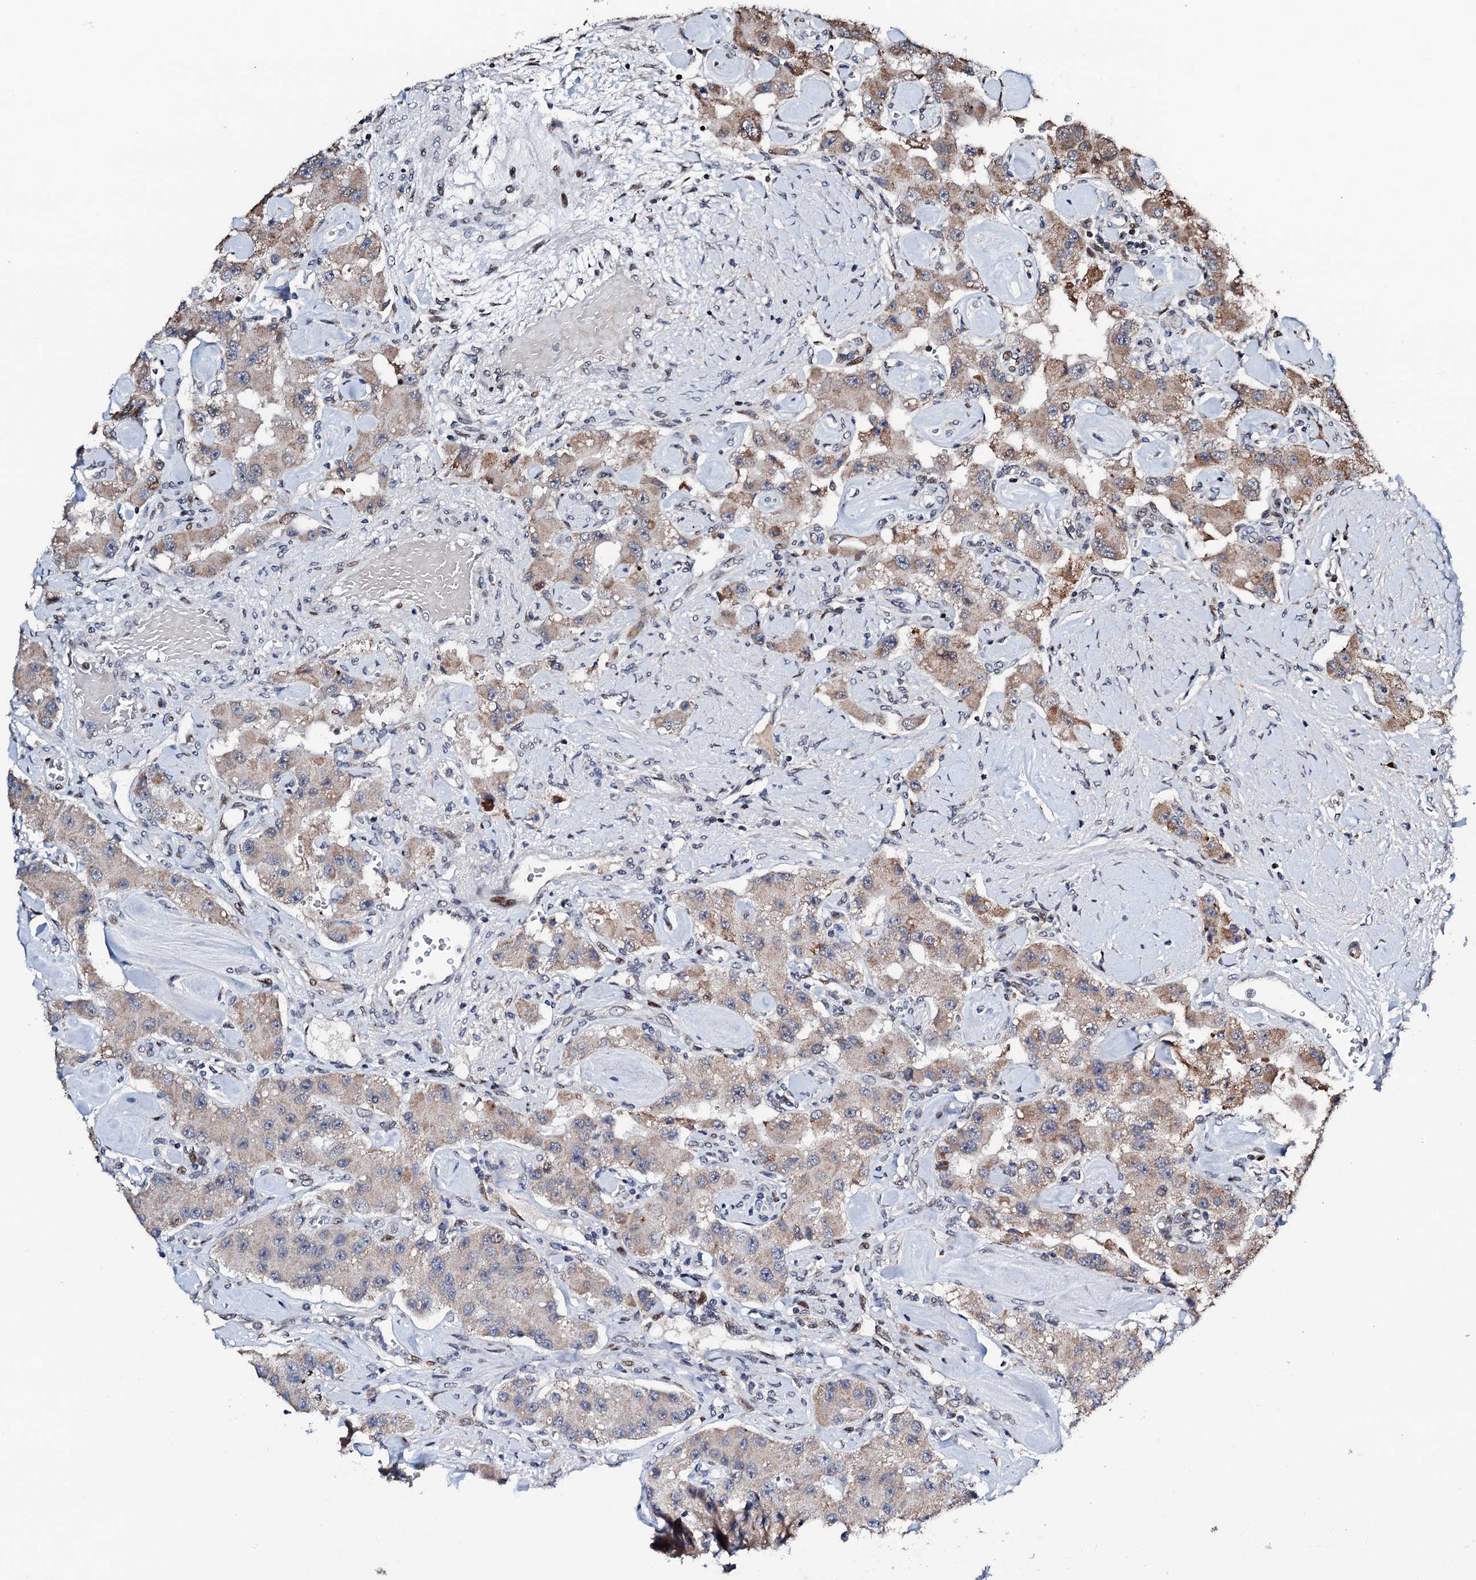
{"staining": {"intensity": "weak", "quantity": "<25%", "location": "cytoplasmic/membranous"}, "tissue": "carcinoid", "cell_type": "Tumor cells", "image_type": "cancer", "snomed": [{"axis": "morphology", "description": "Carcinoid, malignant, NOS"}, {"axis": "topography", "description": "Pancreas"}], "caption": "This is an immunohistochemistry micrograph of human carcinoid (malignant). There is no expression in tumor cells.", "gene": "KIF18A", "patient": {"sex": "male", "age": 41}}